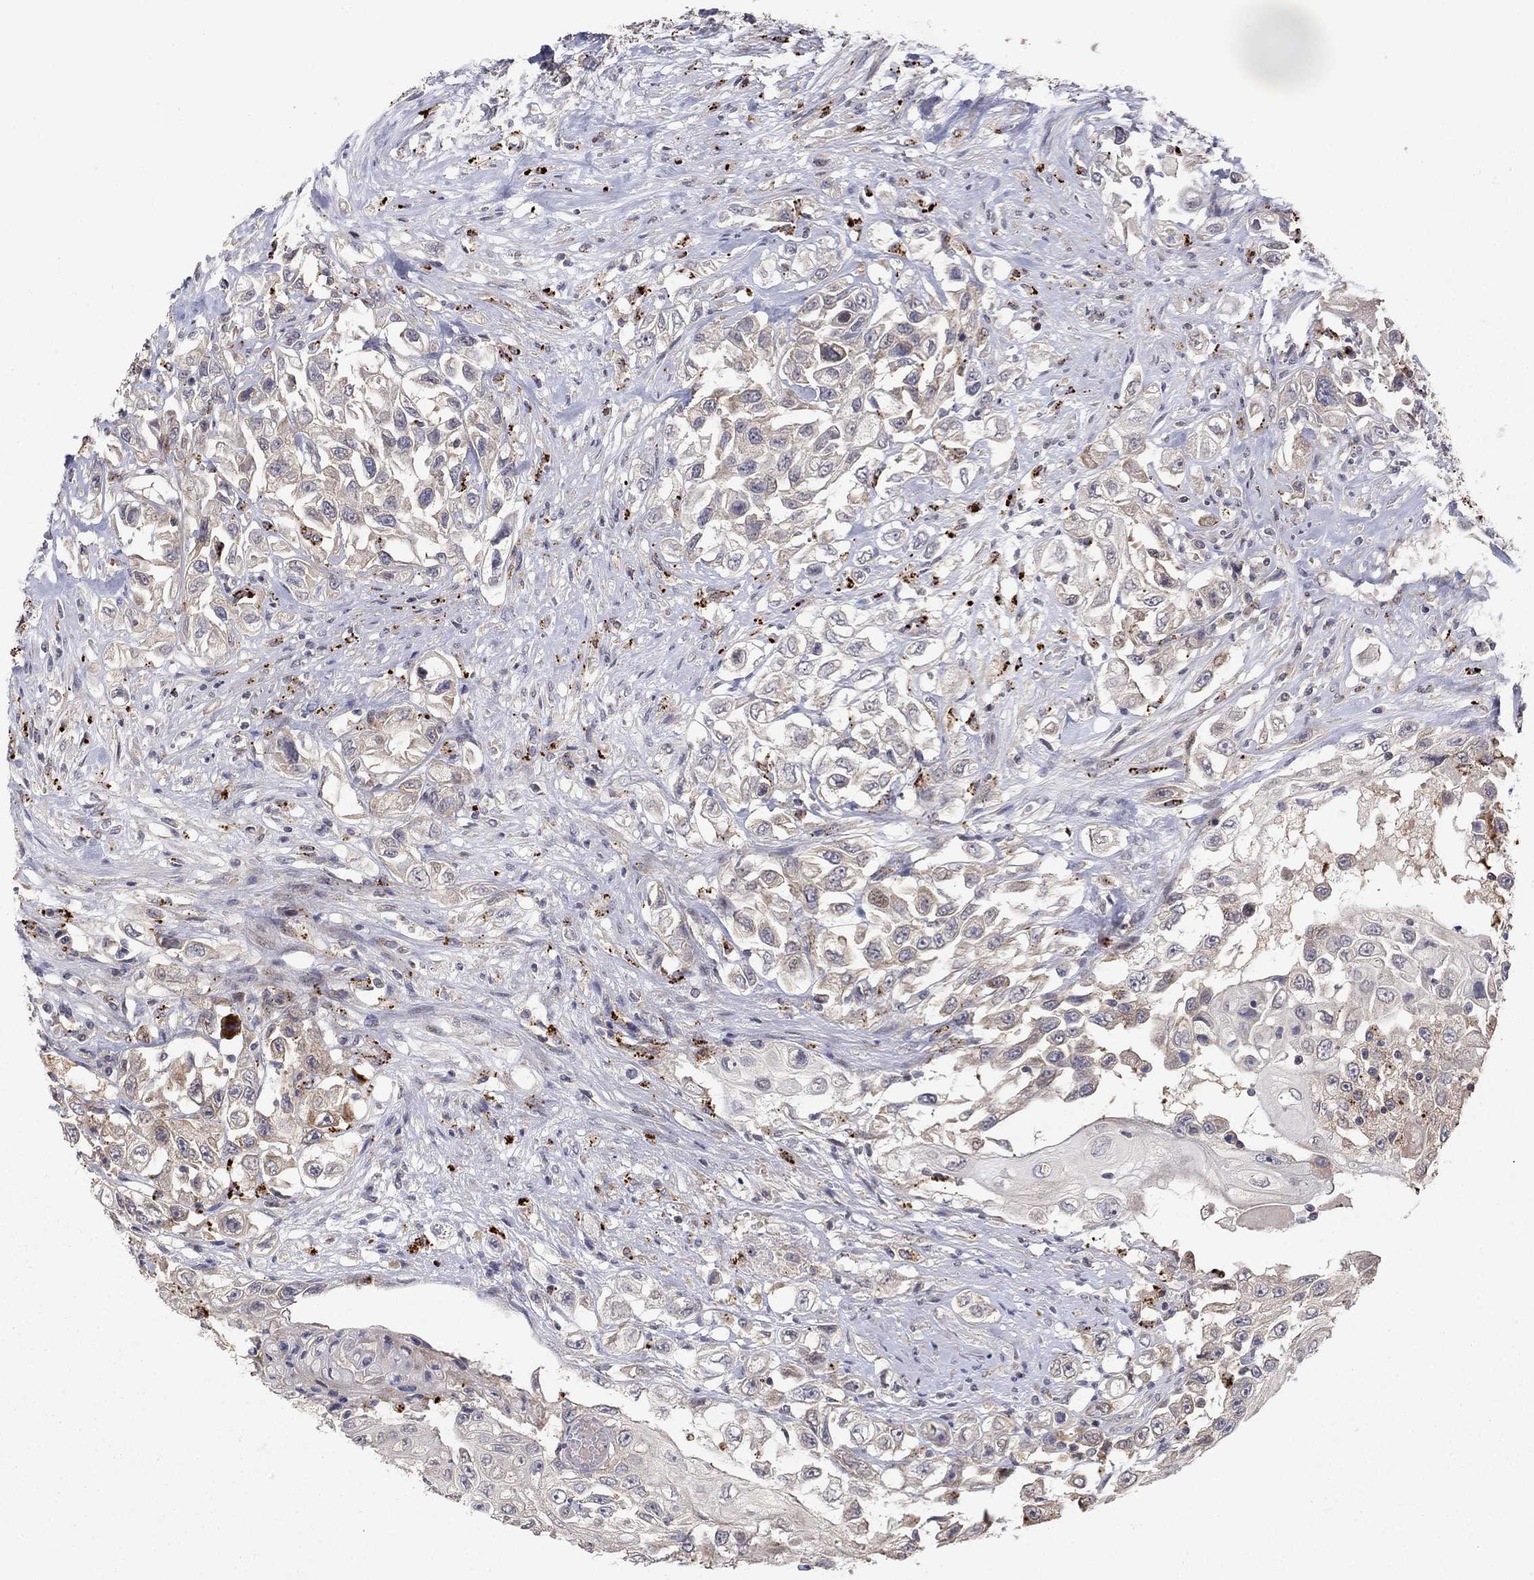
{"staining": {"intensity": "weak", "quantity": "25%-75%", "location": "cytoplasmic/membranous"}, "tissue": "urothelial cancer", "cell_type": "Tumor cells", "image_type": "cancer", "snomed": [{"axis": "morphology", "description": "Urothelial carcinoma, High grade"}, {"axis": "topography", "description": "Urinary bladder"}], "caption": "Approximately 25%-75% of tumor cells in urothelial cancer display weak cytoplasmic/membranous protein expression as visualized by brown immunohistochemical staining.", "gene": "LPCAT4", "patient": {"sex": "female", "age": 56}}